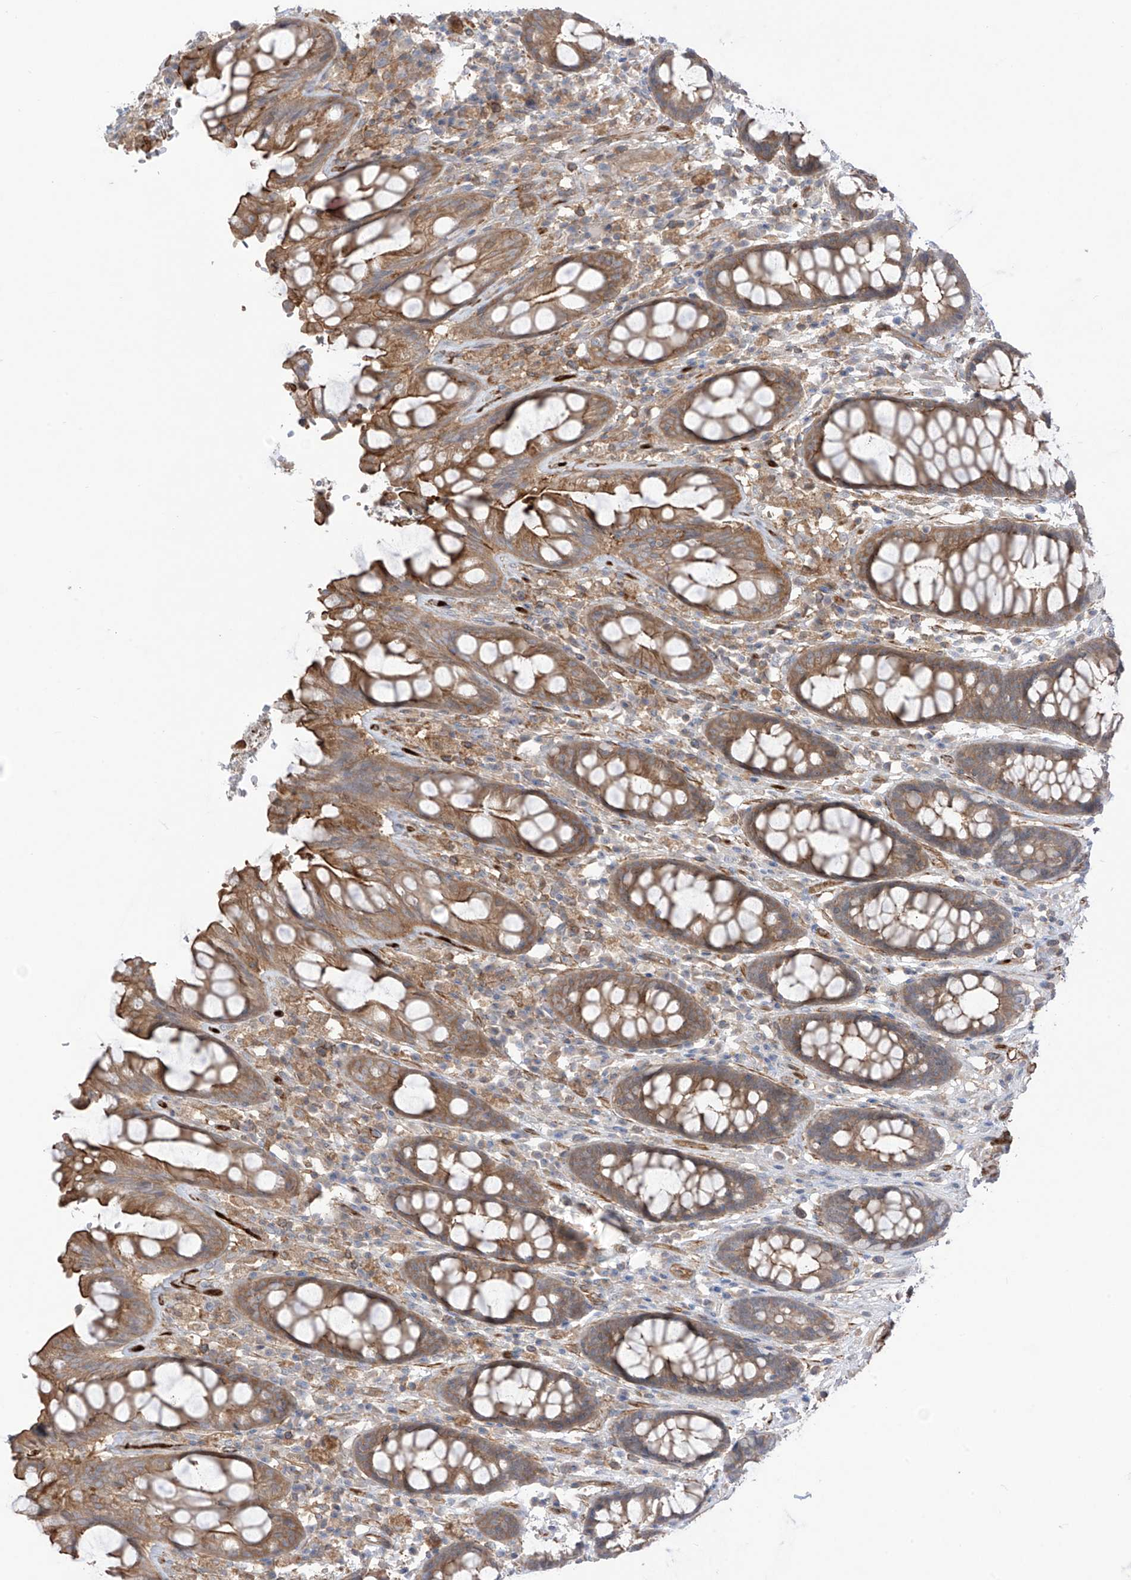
{"staining": {"intensity": "moderate", "quantity": ">75%", "location": "cytoplasmic/membranous"}, "tissue": "rectum", "cell_type": "Glandular cells", "image_type": "normal", "snomed": [{"axis": "morphology", "description": "Normal tissue, NOS"}, {"axis": "topography", "description": "Rectum"}], "caption": "Protein expression analysis of unremarkable rectum demonstrates moderate cytoplasmic/membranous positivity in approximately >75% of glandular cells. The staining was performed using DAB (3,3'-diaminobenzidine) to visualize the protein expression in brown, while the nuclei were stained in blue with hematoxylin (Magnification: 20x).", "gene": "TRMU", "patient": {"sex": "male", "age": 64}}